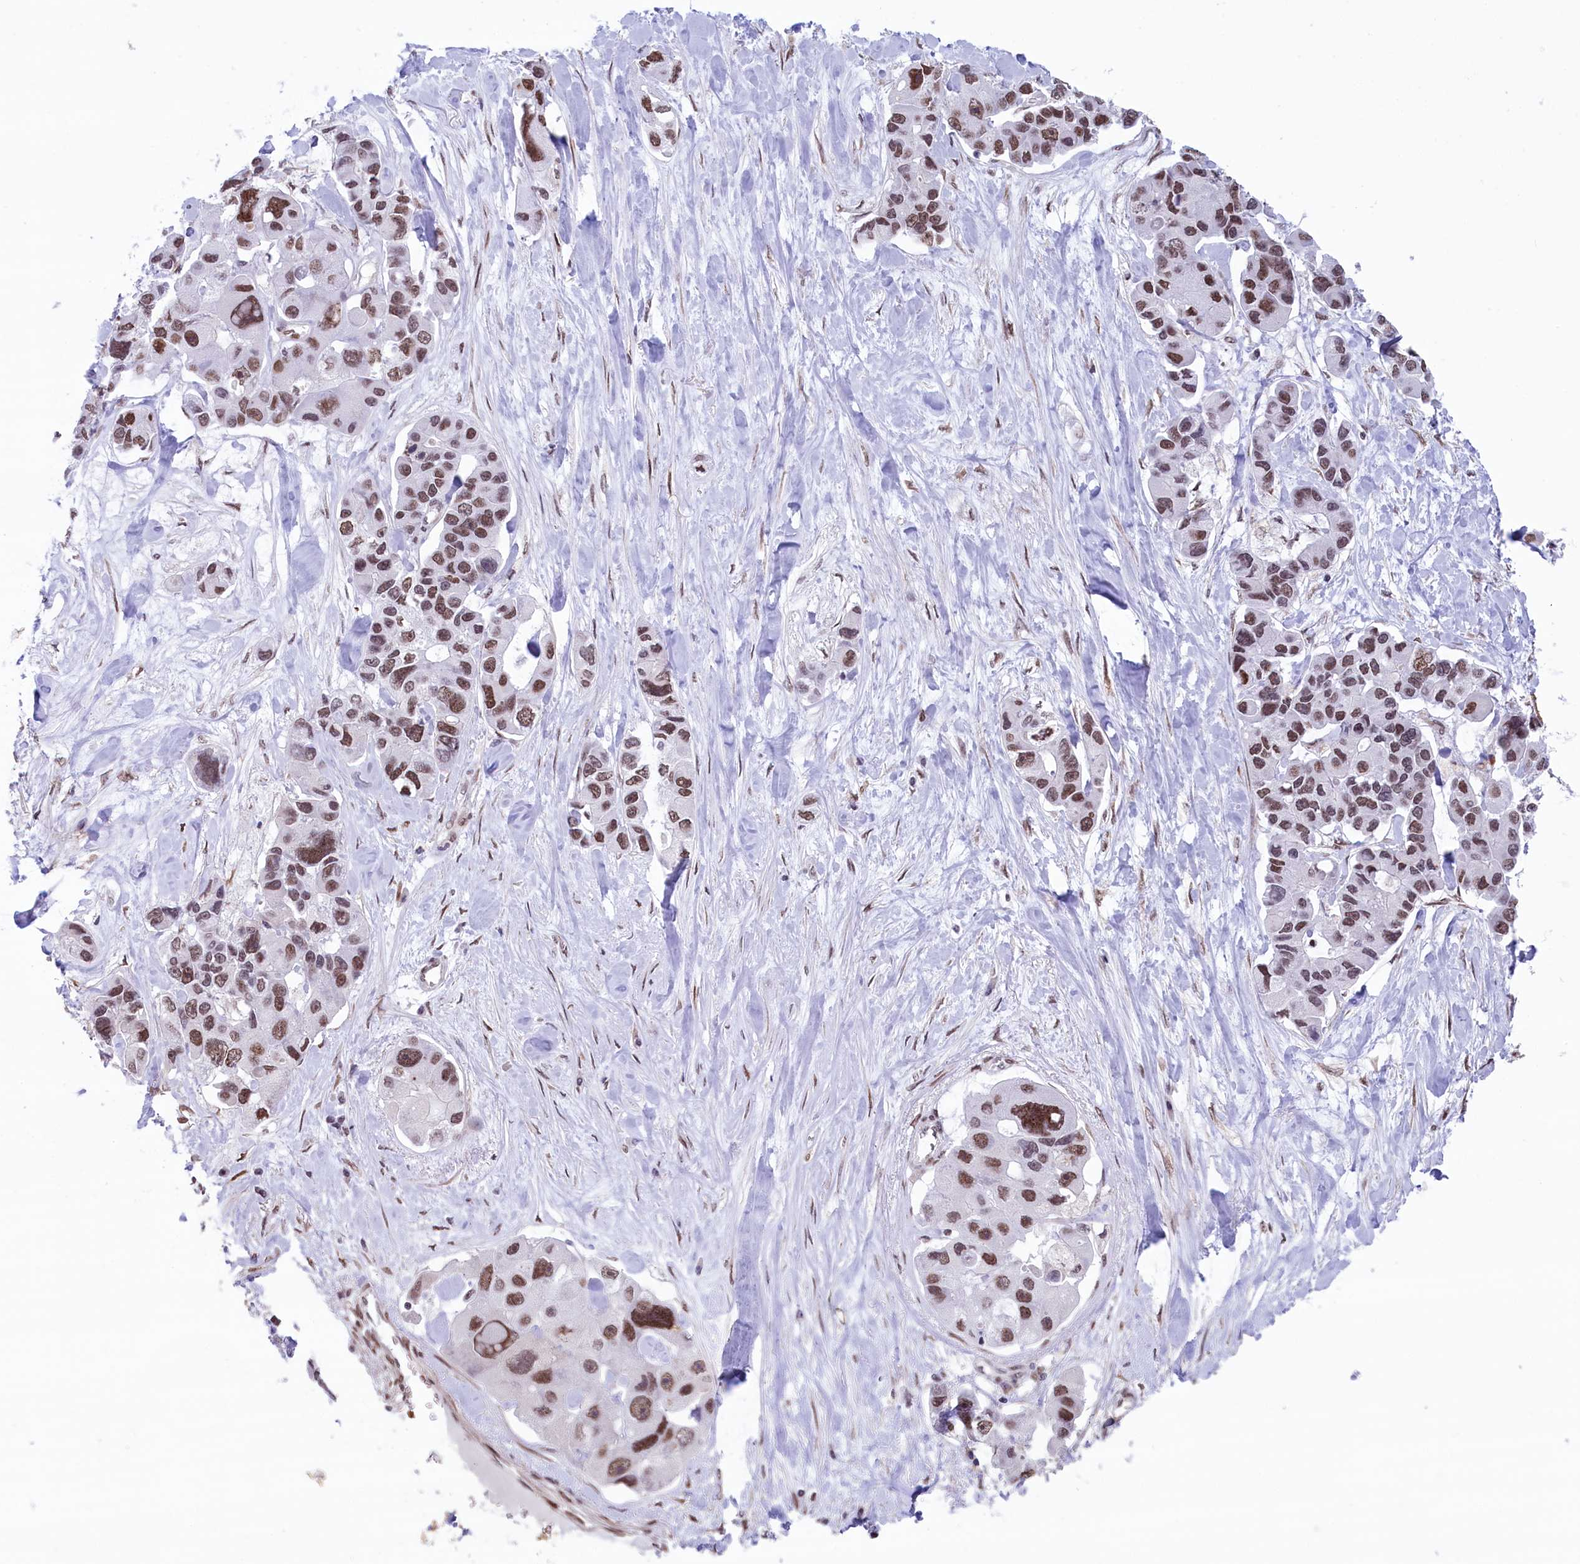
{"staining": {"intensity": "moderate", "quantity": ">75%", "location": "nuclear"}, "tissue": "lung cancer", "cell_type": "Tumor cells", "image_type": "cancer", "snomed": [{"axis": "morphology", "description": "Adenocarcinoma, NOS"}, {"axis": "topography", "description": "Lung"}], "caption": "Immunohistochemistry (IHC) image of neoplastic tissue: human adenocarcinoma (lung) stained using immunohistochemistry (IHC) demonstrates medium levels of moderate protein expression localized specifically in the nuclear of tumor cells, appearing as a nuclear brown color.", "gene": "MPHOSPH8", "patient": {"sex": "female", "age": 54}}